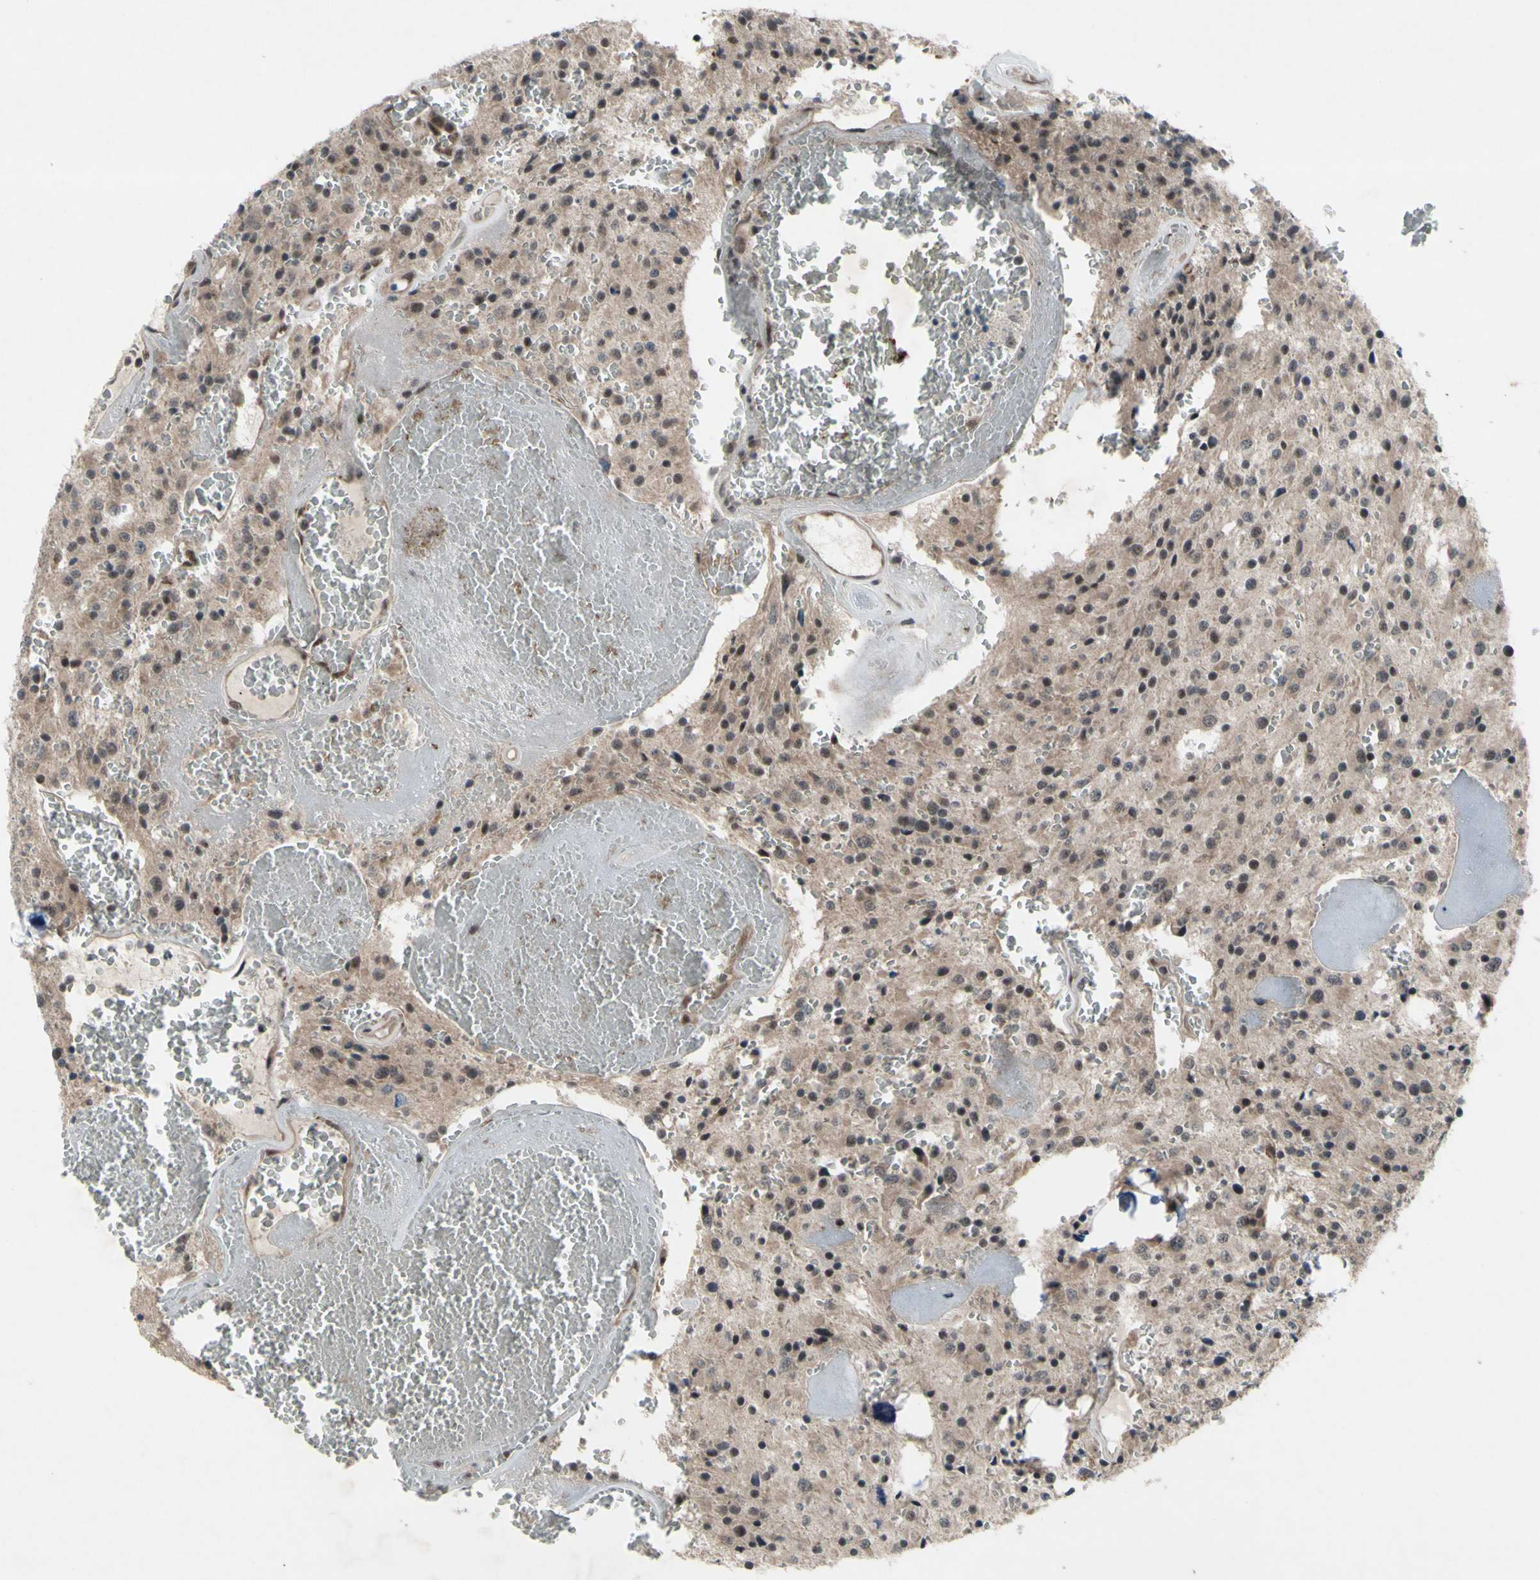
{"staining": {"intensity": "weak", "quantity": "<25%", "location": "nuclear"}, "tissue": "glioma", "cell_type": "Tumor cells", "image_type": "cancer", "snomed": [{"axis": "morphology", "description": "Glioma, malignant, Low grade"}, {"axis": "topography", "description": "Brain"}], "caption": "This is a image of immunohistochemistry (IHC) staining of glioma, which shows no staining in tumor cells.", "gene": "TRDMT1", "patient": {"sex": "male", "age": 58}}